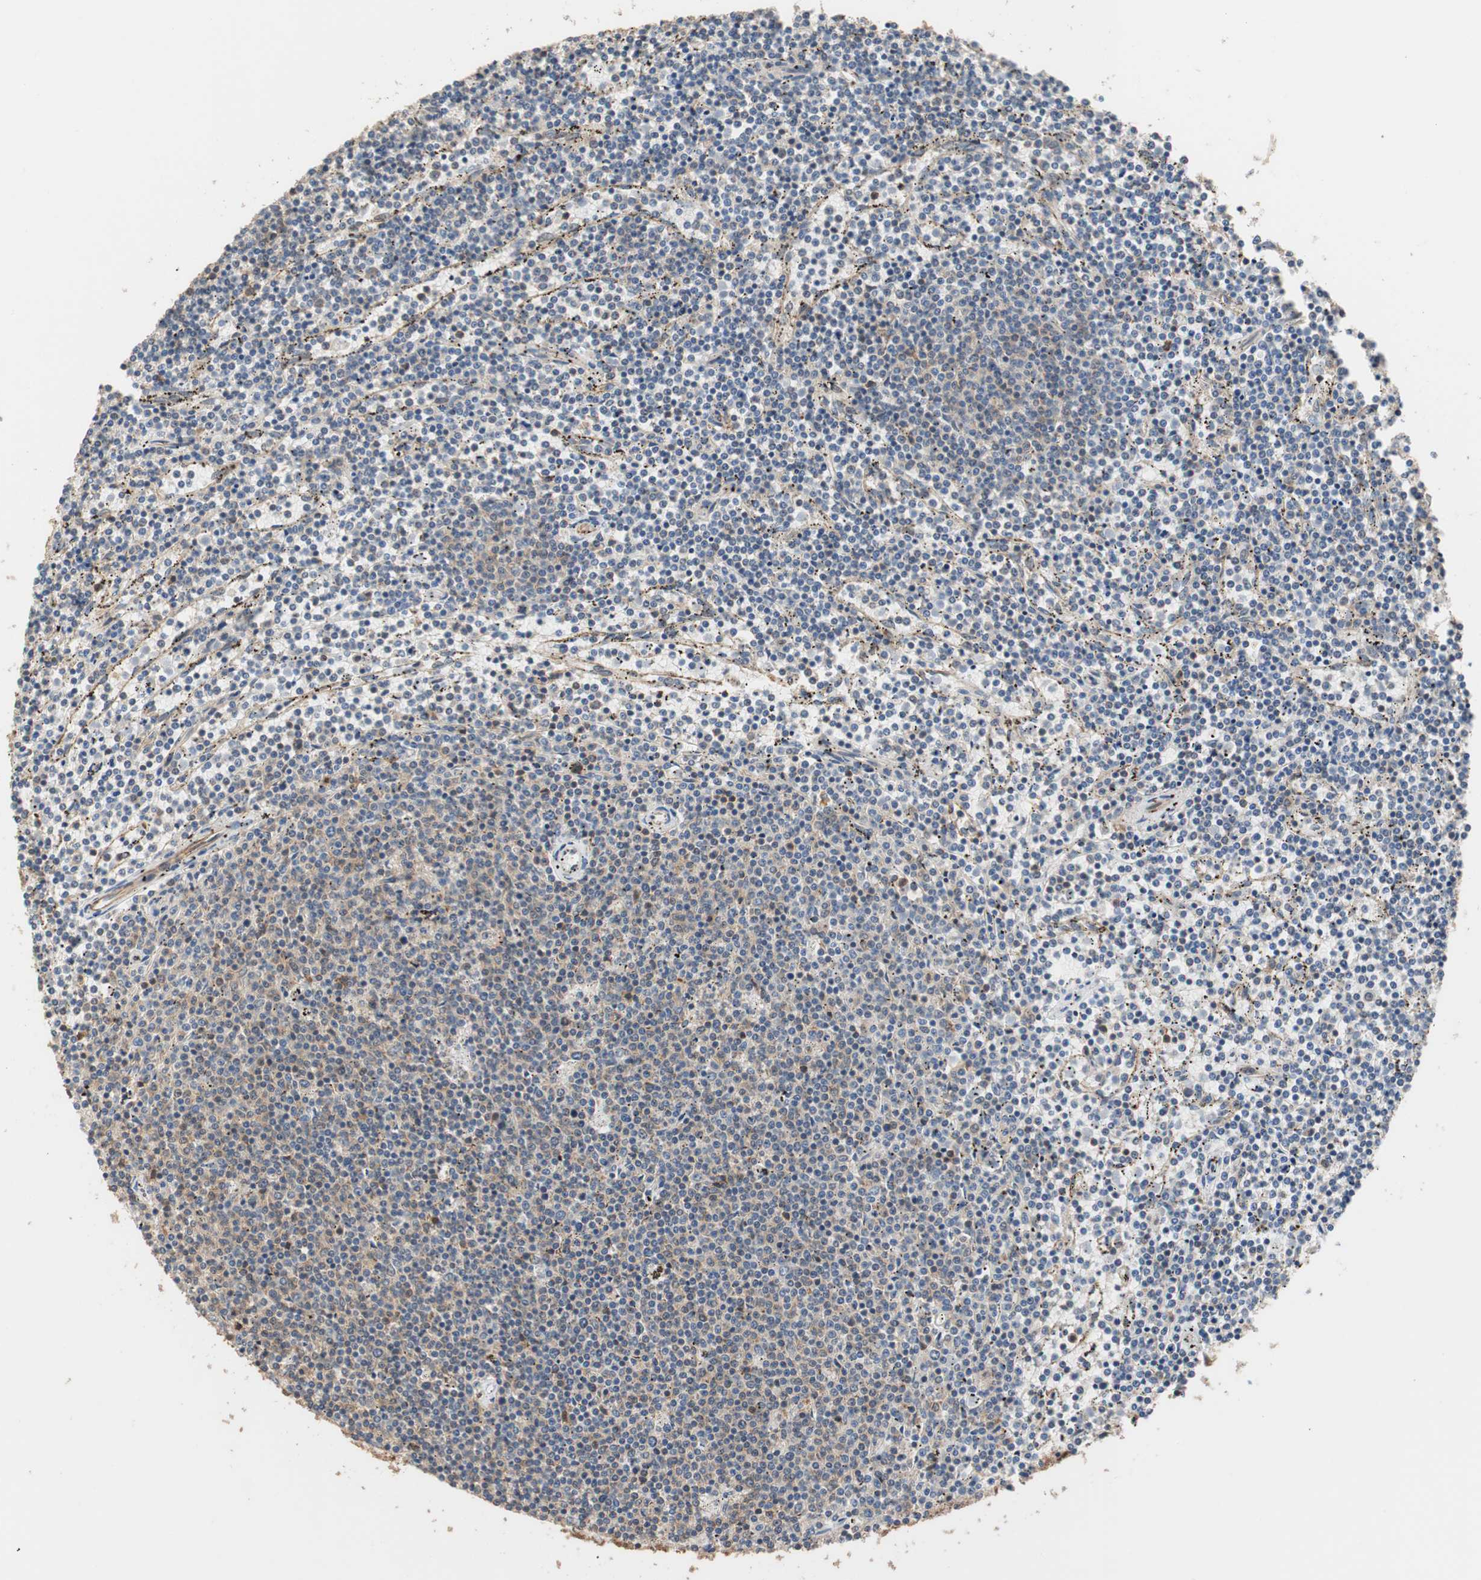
{"staining": {"intensity": "weak", "quantity": "25%-75%", "location": "cytoplasmic/membranous"}, "tissue": "lymphoma", "cell_type": "Tumor cells", "image_type": "cancer", "snomed": [{"axis": "morphology", "description": "Malignant lymphoma, non-Hodgkin's type, Low grade"}, {"axis": "topography", "description": "Spleen"}], "caption": "This image displays immunohistochemistry staining of malignant lymphoma, non-Hodgkin's type (low-grade), with low weak cytoplasmic/membranous expression in approximately 25%-75% of tumor cells.", "gene": "MAP4K2", "patient": {"sex": "female", "age": 50}}